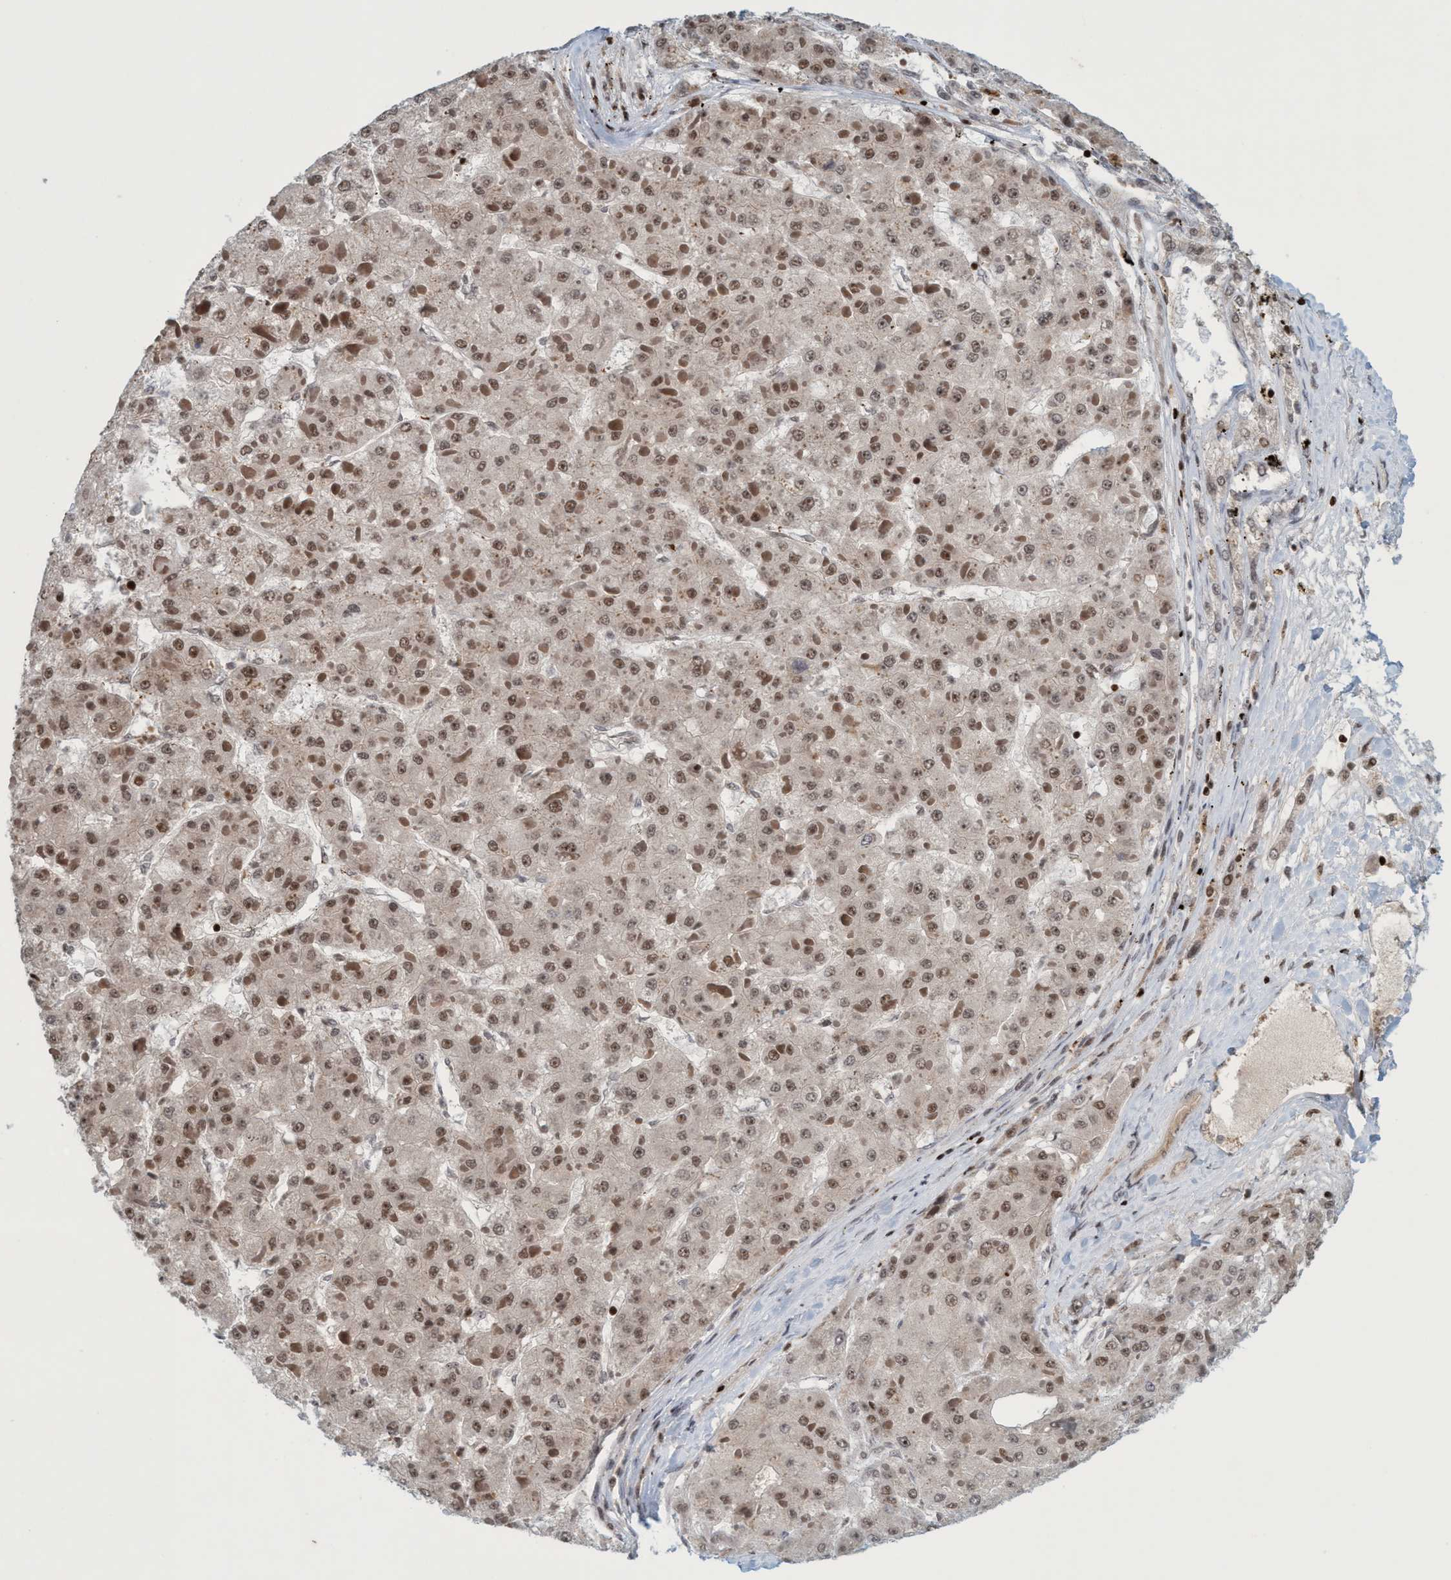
{"staining": {"intensity": "weak", "quantity": ">75%", "location": "nuclear"}, "tissue": "liver cancer", "cell_type": "Tumor cells", "image_type": "cancer", "snomed": [{"axis": "morphology", "description": "Carcinoma, Hepatocellular, NOS"}, {"axis": "topography", "description": "Liver"}], "caption": "Human liver cancer (hepatocellular carcinoma) stained with a brown dye shows weak nuclear positive positivity in approximately >75% of tumor cells.", "gene": "SMCR8", "patient": {"sex": "female", "age": 73}}